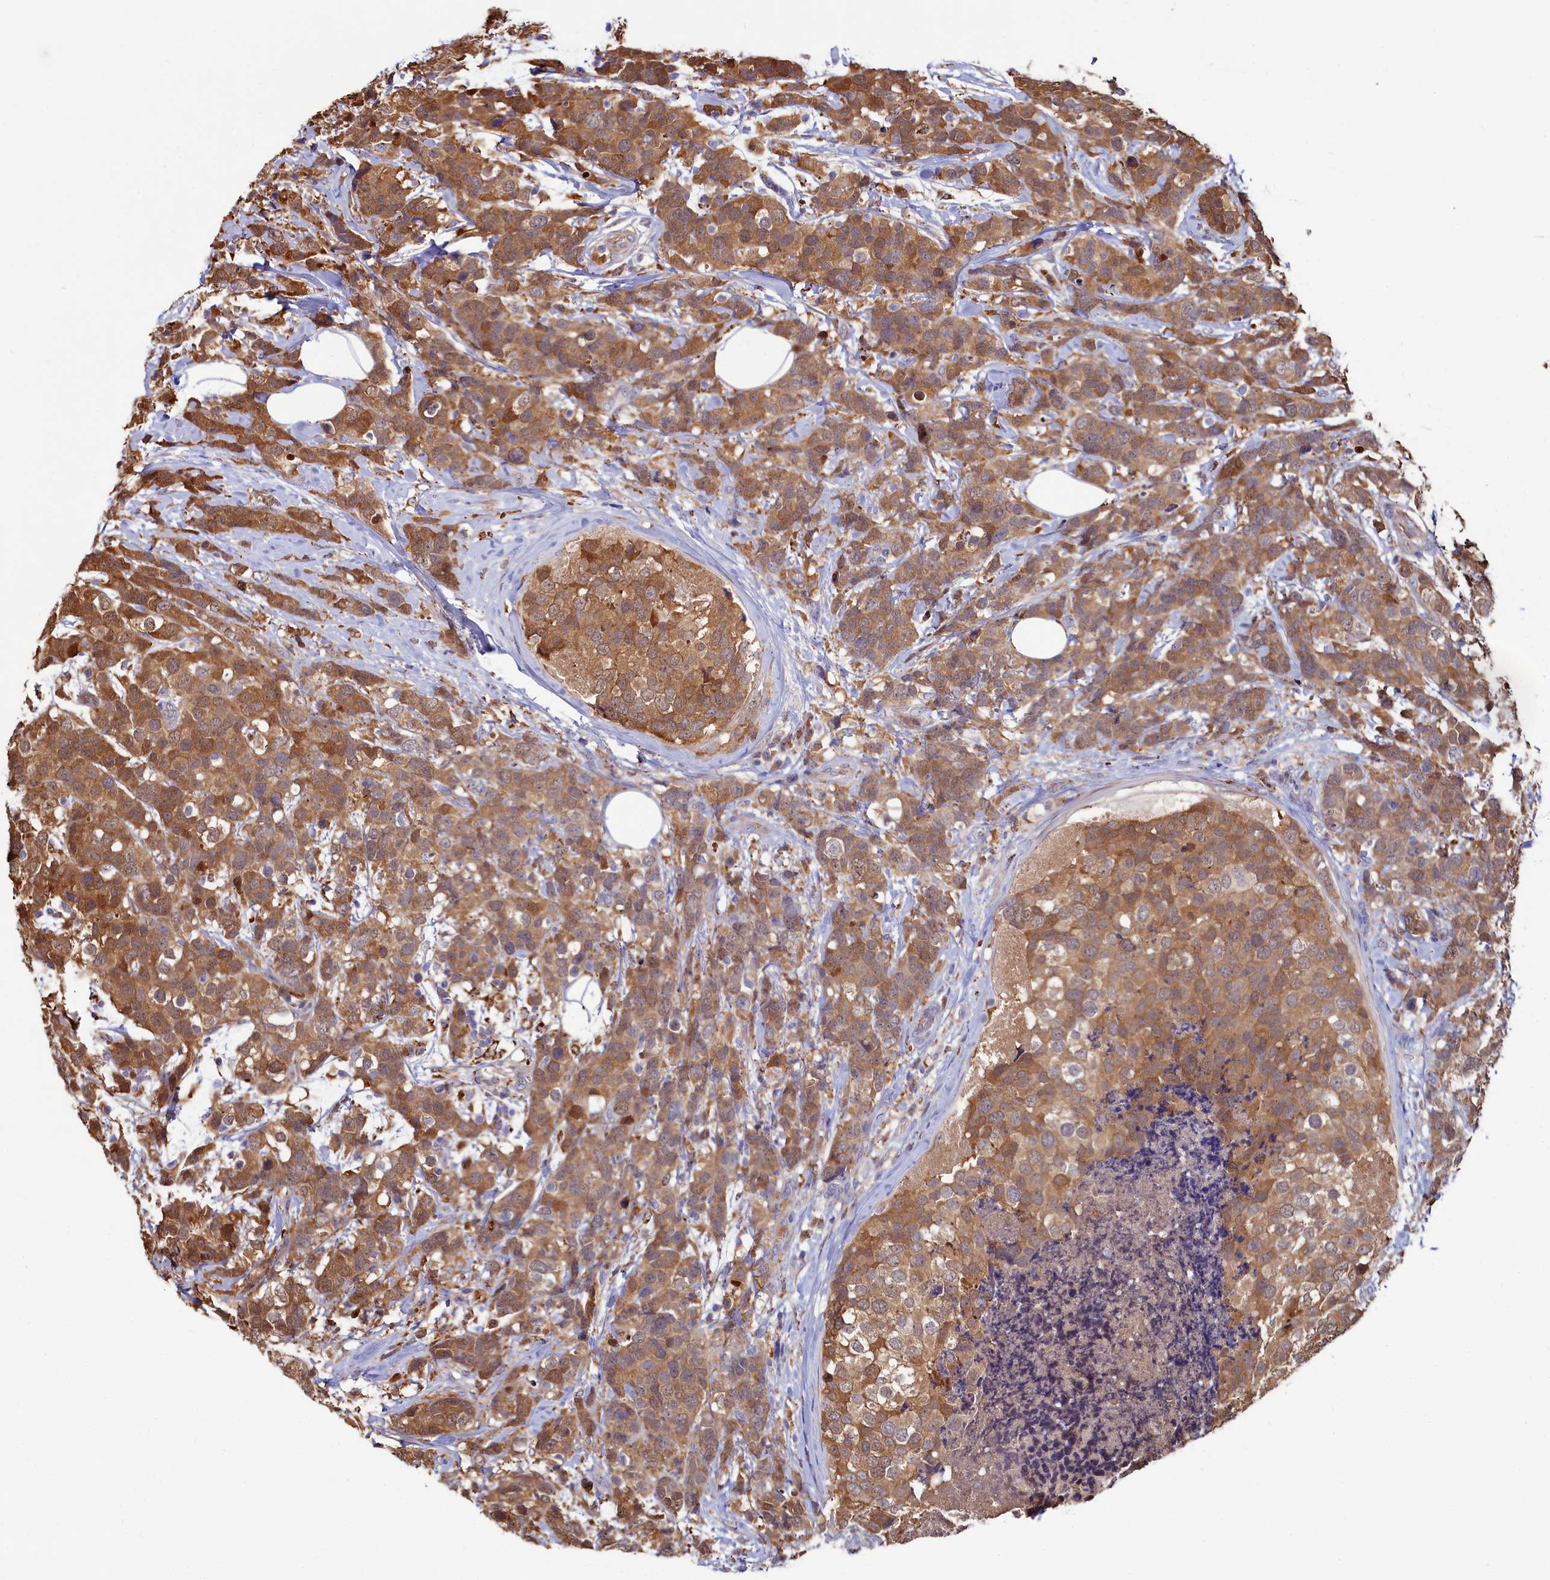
{"staining": {"intensity": "moderate", "quantity": ">75%", "location": "cytoplasmic/membranous"}, "tissue": "breast cancer", "cell_type": "Tumor cells", "image_type": "cancer", "snomed": [{"axis": "morphology", "description": "Lobular carcinoma"}, {"axis": "topography", "description": "Breast"}], "caption": "IHC micrograph of neoplastic tissue: human breast cancer (lobular carcinoma) stained using immunohistochemistry (IHC) shows medium levels of moderate protein expression localized specifically in the cytoplasmic/membranous of tumor cells, appearing as a cytoplasmic/membranous brown color.", "gene": "ASTE1", "patient": {"sex": "female", "age": 59}}